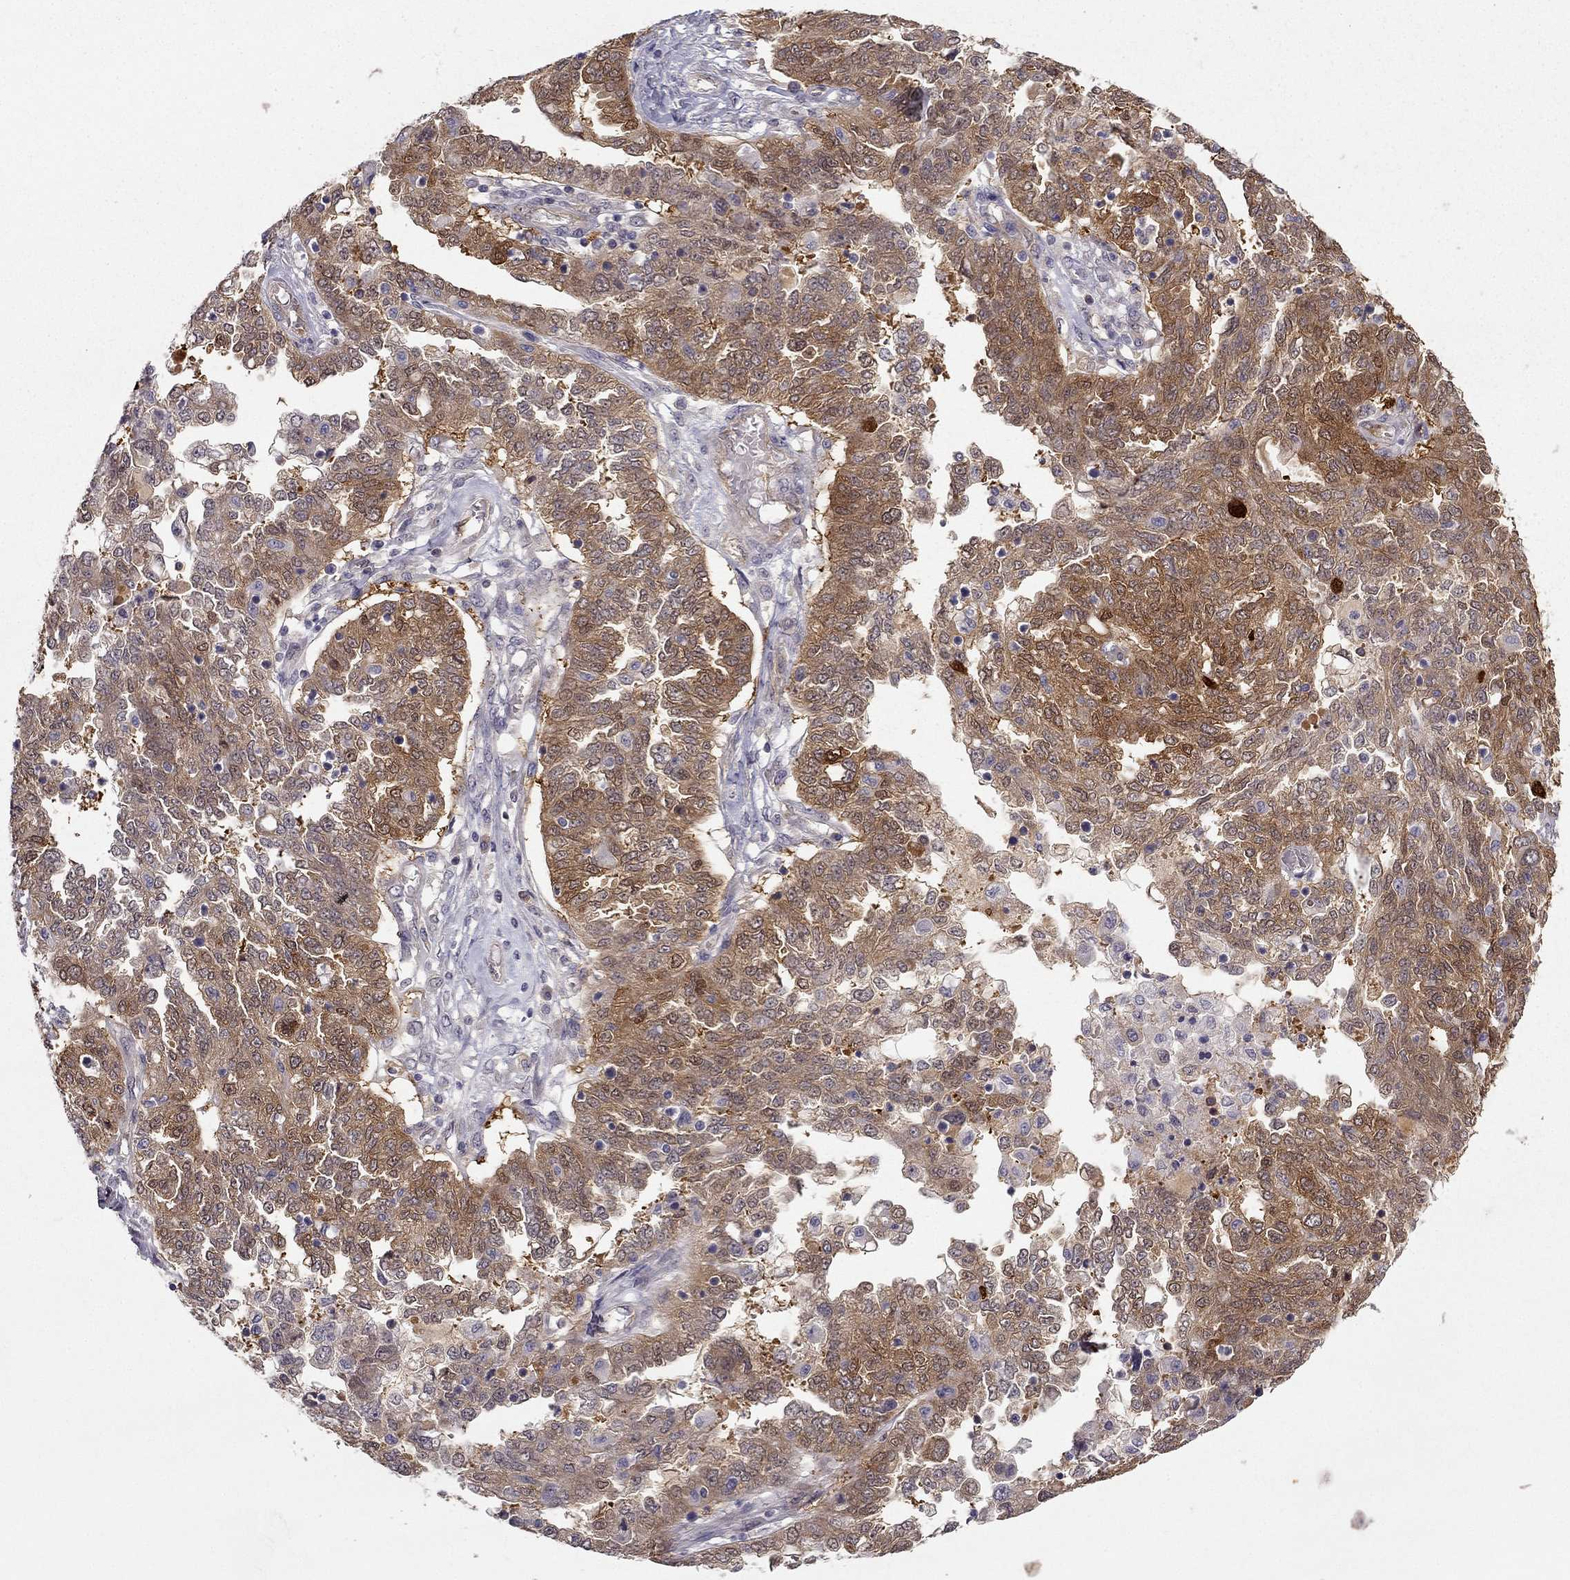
{"staining": {"intensity": "moderate", "quantity": ">75%", "location": "cytoplasmic/membranous,nuclear"}, "tissue": "ovarian cancer", "cell_type": "Tumor cells", "image_type": "cancer", "snomed": [{"axis": "morphology", "description": "Cystadenocarcinoma, serous, NOS"}, {"axis": "topography", "description": "Ovary"}], "caption": "Ovarian serous cystadenocarcinoma stained with IHC reveals moderate cytoplasmic/membranous and nuclear expression in about >75% of tumor cells.", "gene": "NQO1", "patient": {"sex": "female", "age": 67}}